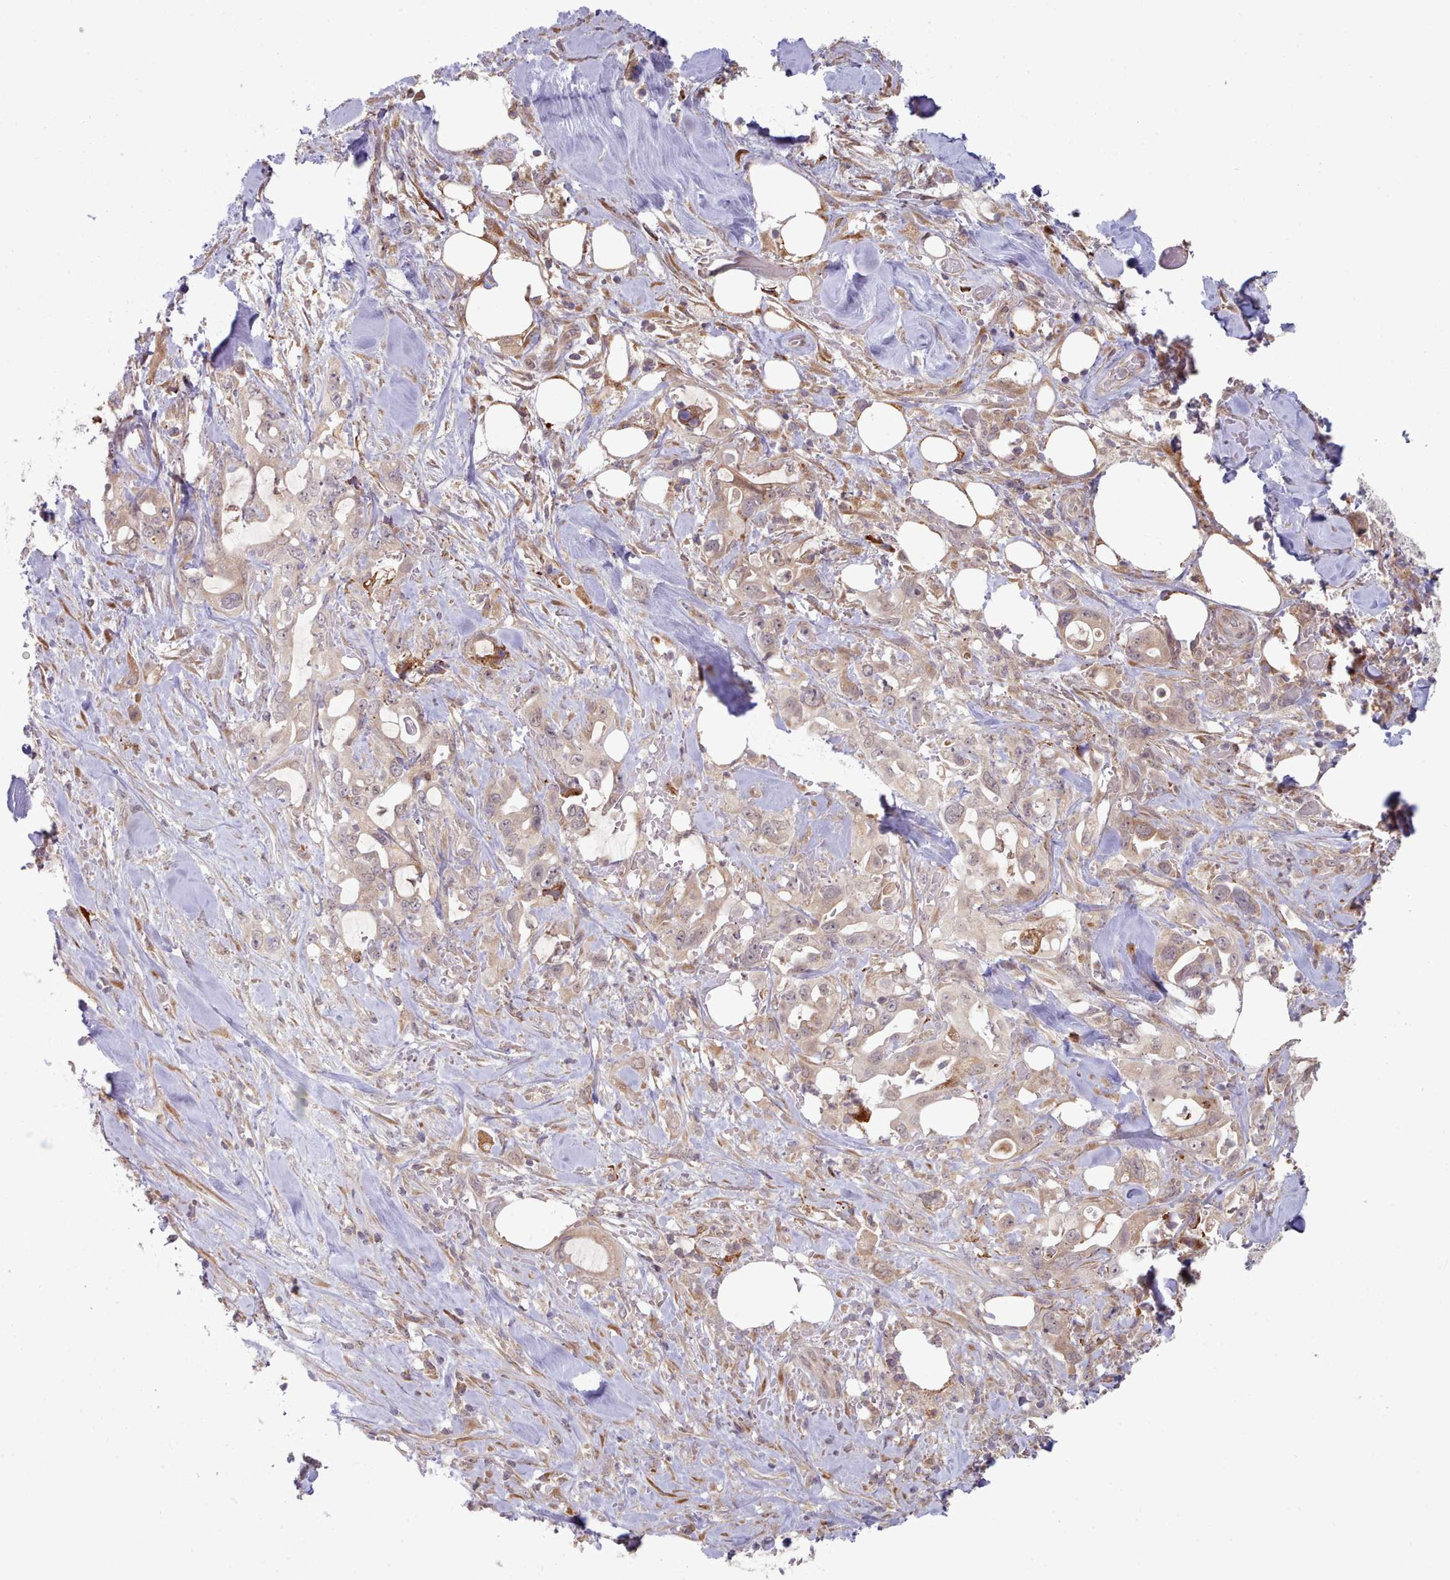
{"staining": {"intensity": "weak", "quantity": "25%-75%", "location": "cytoplasmic/membranous"}, "tissue": "pancreatic cancer", "cell_type": "Tumor cells", "image_type": "cancer", "snomed": [{"axis": "morphology", "description": "Adenocarcinoma, NOS"}, {"axis": "topography", "description": "Pancreas"}], "caption": "A brown stain labels weak cytoplasmic/membranous staining of a protein in adenocarcinoma (pancreatic) tumor cells. (DAB (3,3'-diaminobenzidine) = brown stain, brightfield microscopy at high magnification).", "gene": "TRIM26", "patient": {"sex": "female", "age": 61}}